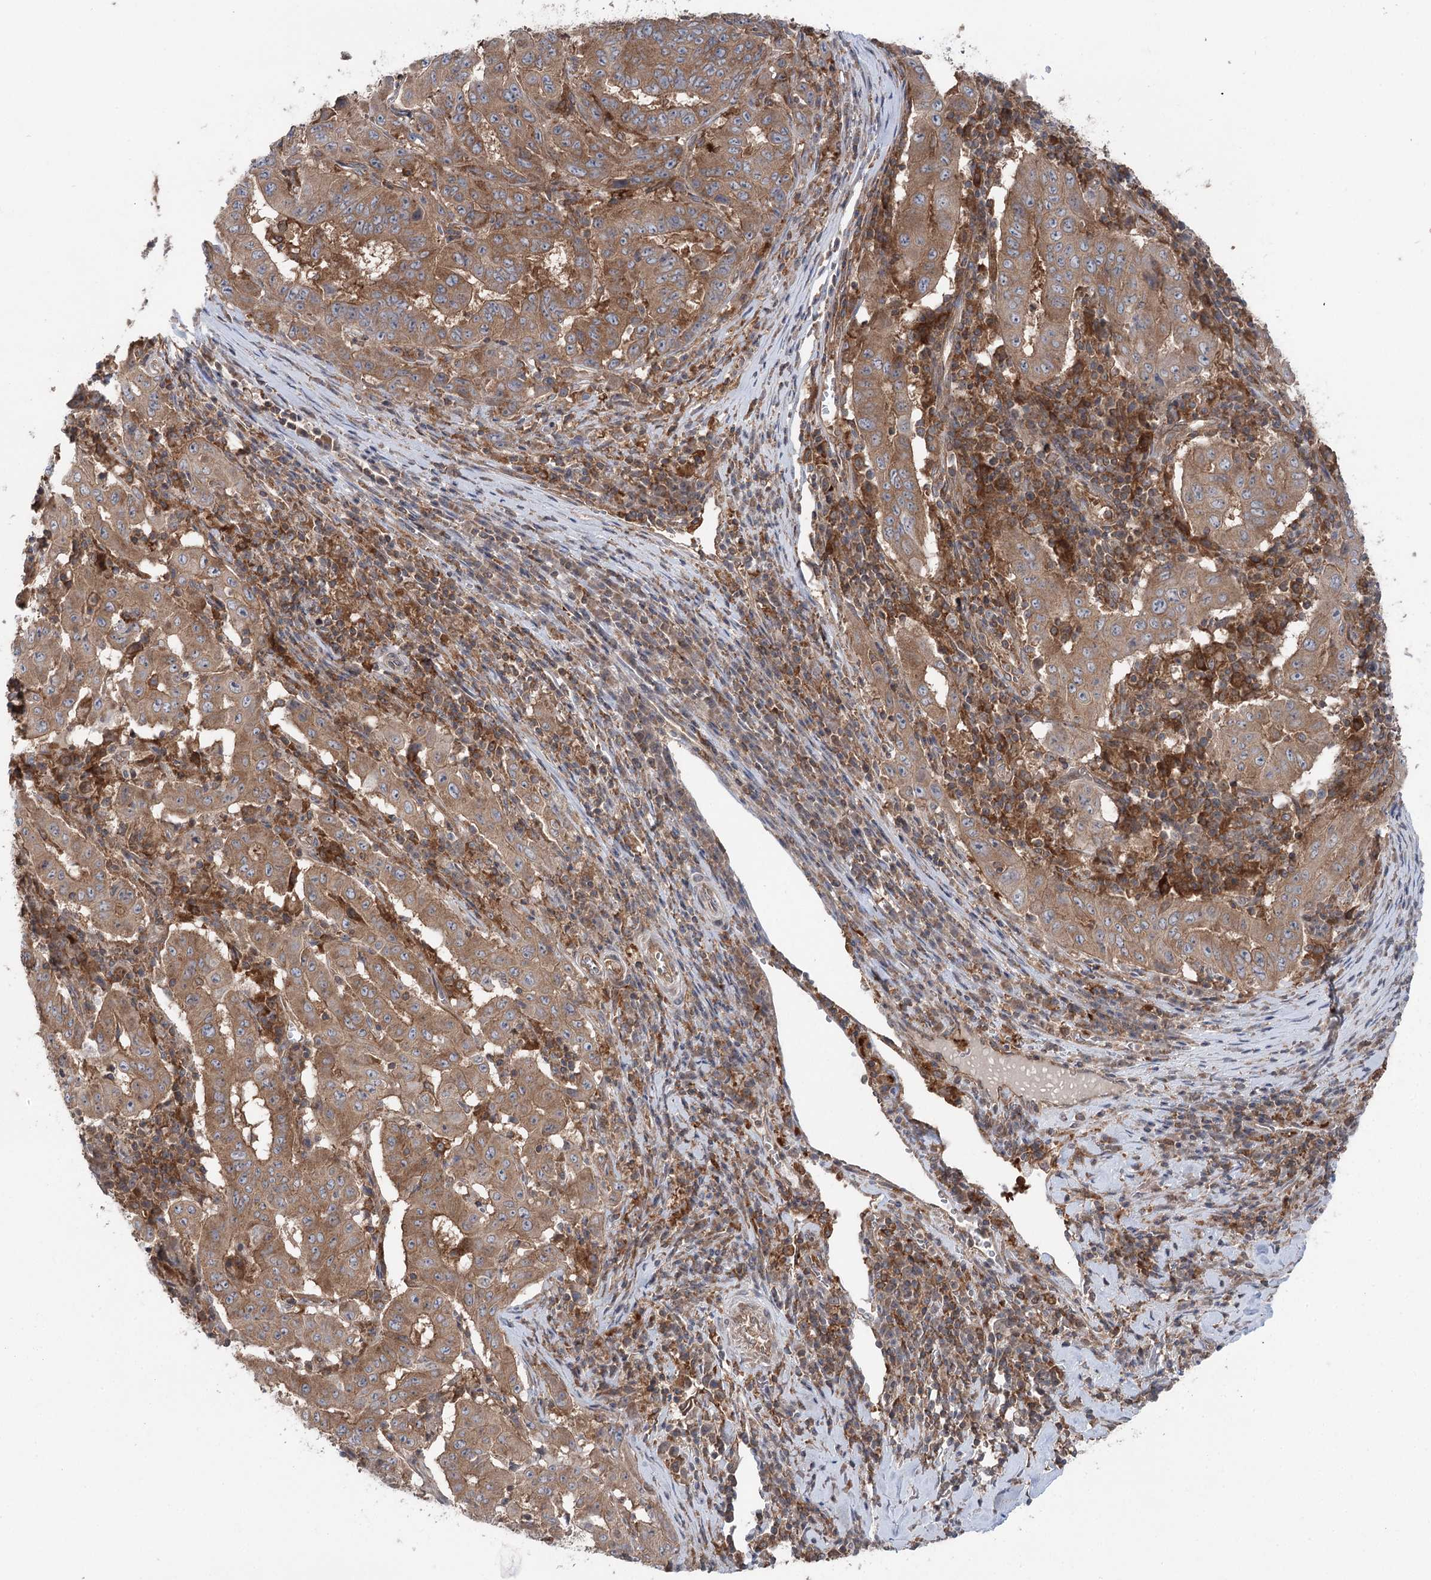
{"staining": {"intensity": "moderate", "quantity": ">75%", "location": "cytoplasmic/membranous"}, "tissue": "pancreatic cancer", "cell_type": "Tumor cells", "image_type": "cancer", "snomed": [{"axis": "morphology", "description": "Adenocarcinoma, NOS"}, {"axis": "topography", "description": "Pancreas"}], "caption": "An IHC micrograph of neoplastic tissue is shown. Protein staining in brown highlights moderate cytoplasmic/membranous positivity in pancreatic cancer within tumor cells. Nuclei are stained in blue.", "gene": "PPP1R21", "patient": {"sex": "male", "age": 63}}